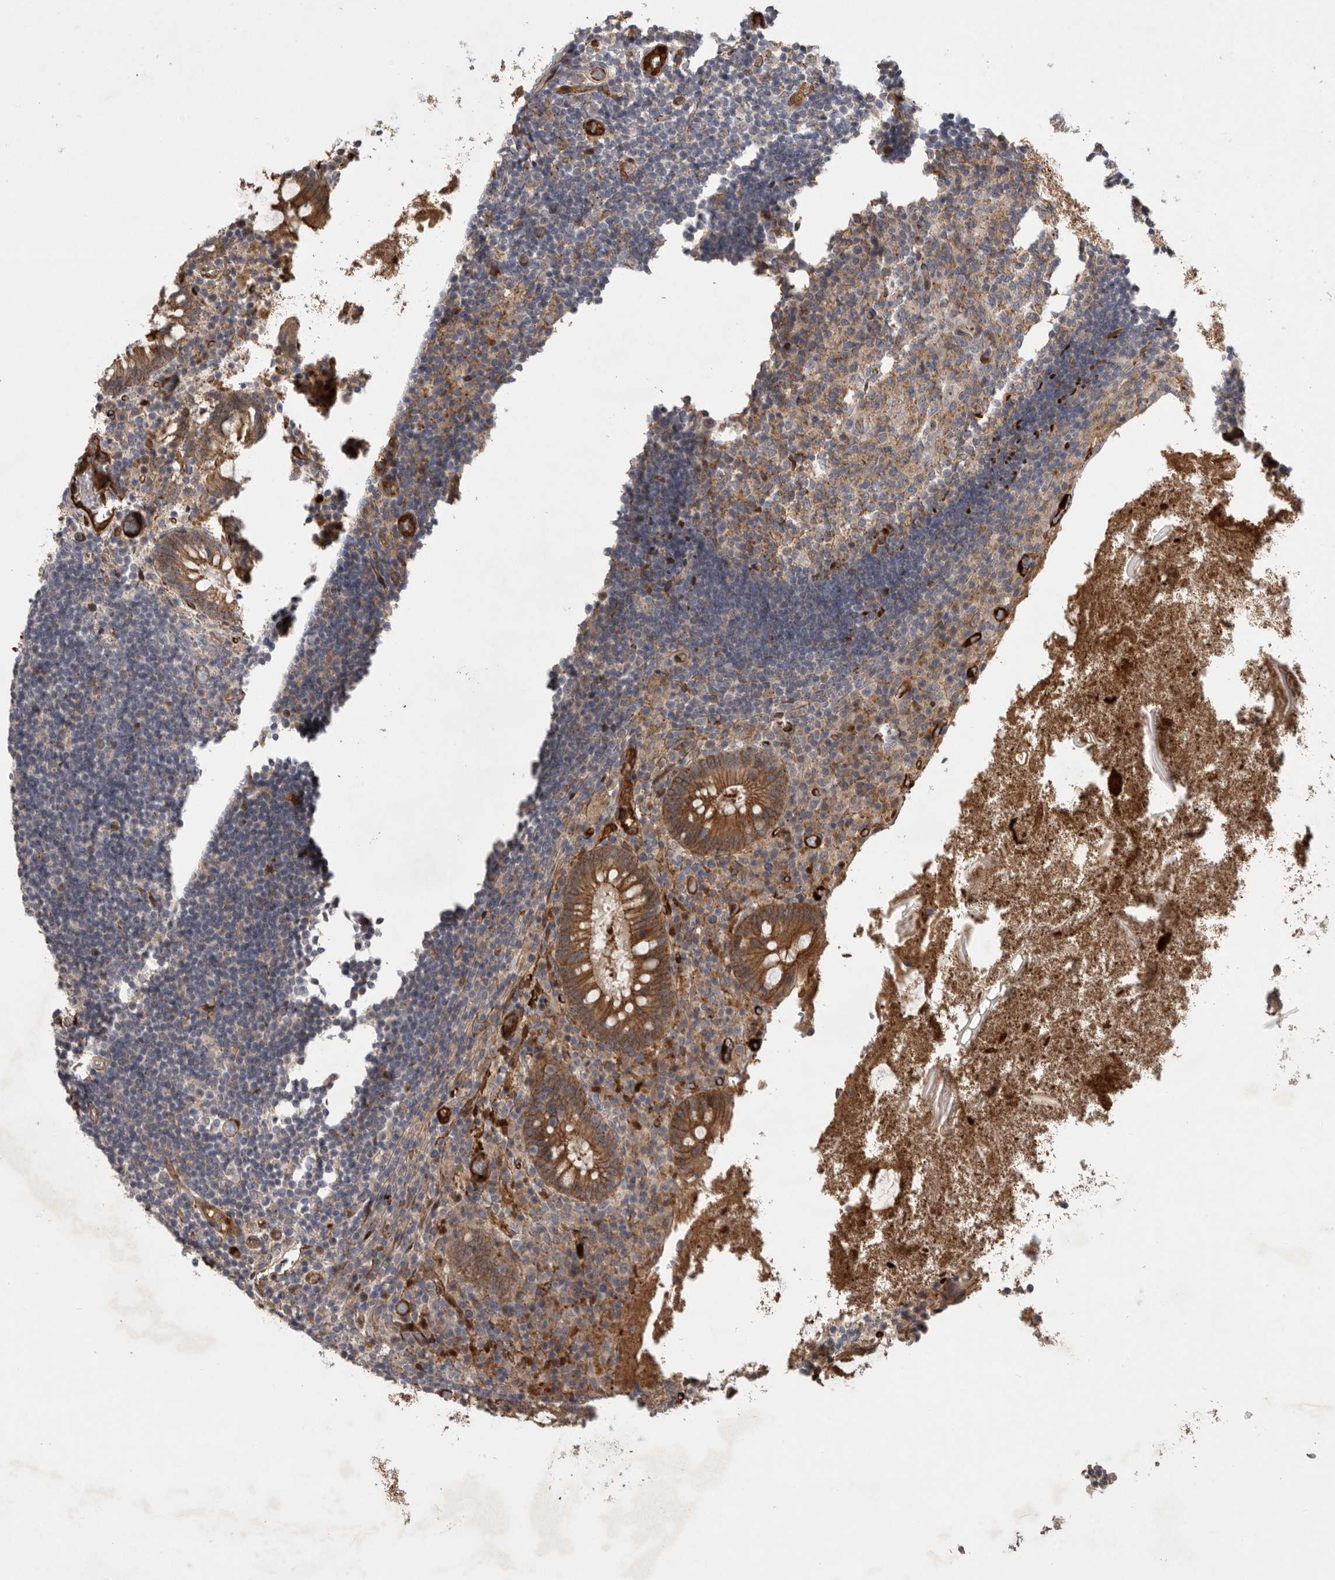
{"staining": {"intensity": "moderate", "quantity": ">75%", "location": "cytoplasmic/membranous"}, "tissue": "appendix", "cell_type": "Glandular cells", "image_type": "normal", "snomed": [{"axis": "morphology", "description": "Normal tissue, NOS"}, {"axis": "topography", "description": "Appendix"}], "caption": "Immunohistochemical staining of benign human appendix displays >75% levels of moderate cytoplasmic/membranous protein expression in about >75% of glandular cells.", "gene": "MPDZ", "patient": {"sex": "female", "age": 17}}